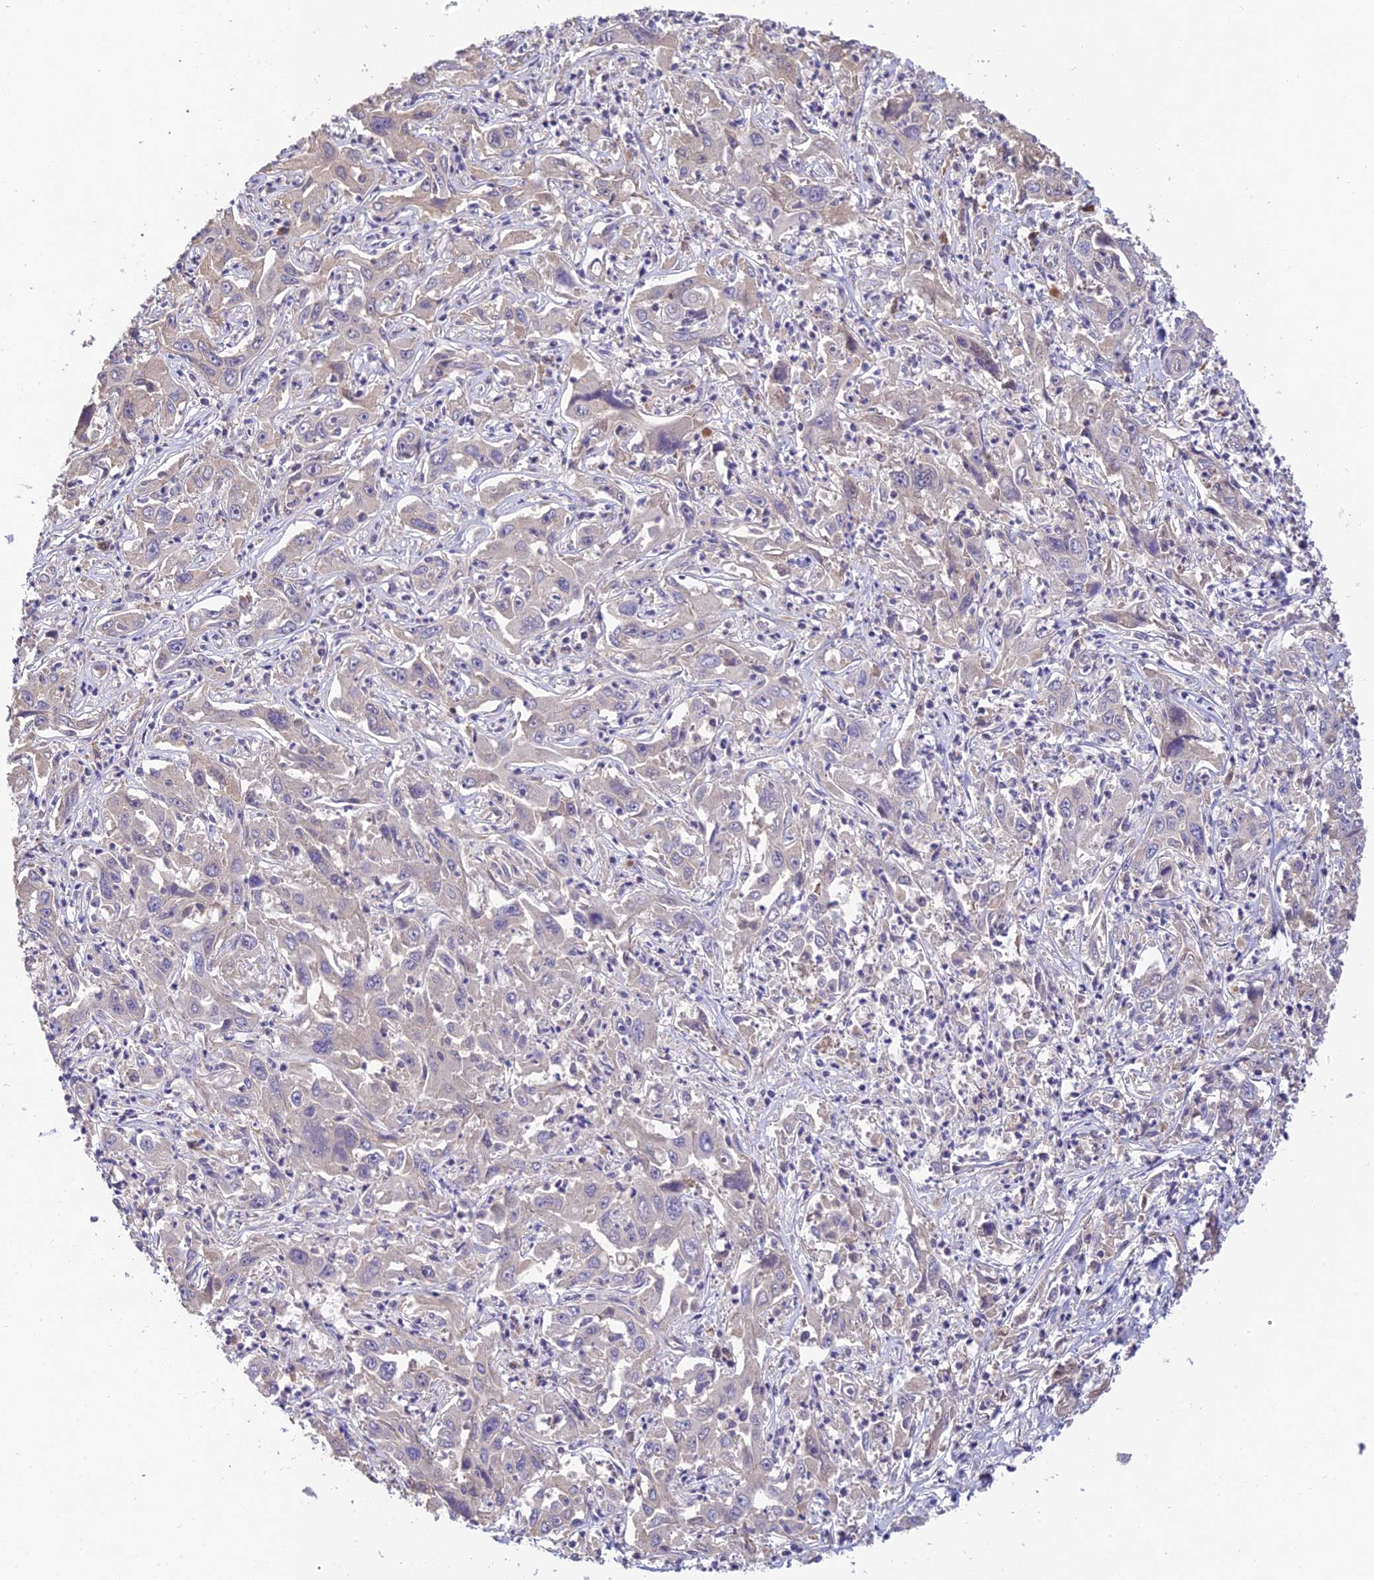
{"staining": {"intensity": "negative", "quantity": "none", "location": "none"}, "tissue": "liver cancer", "cell_type": "Tumor cells", "image_type": "cancer", "snomed": [{"axis": "morphology", "description": "Carcinoma, Hepatocellular, NOS"}, {"axis": "topography", "description": "Liver"}], "caption": "This is an immunohistochemistry (IHC) photomicrograph of liver cancer (hepatocellular carcinoma). There is no expression in tumor cells.", "gene": "DENND5B", "patient": {"sex": "male", "age": 63}}